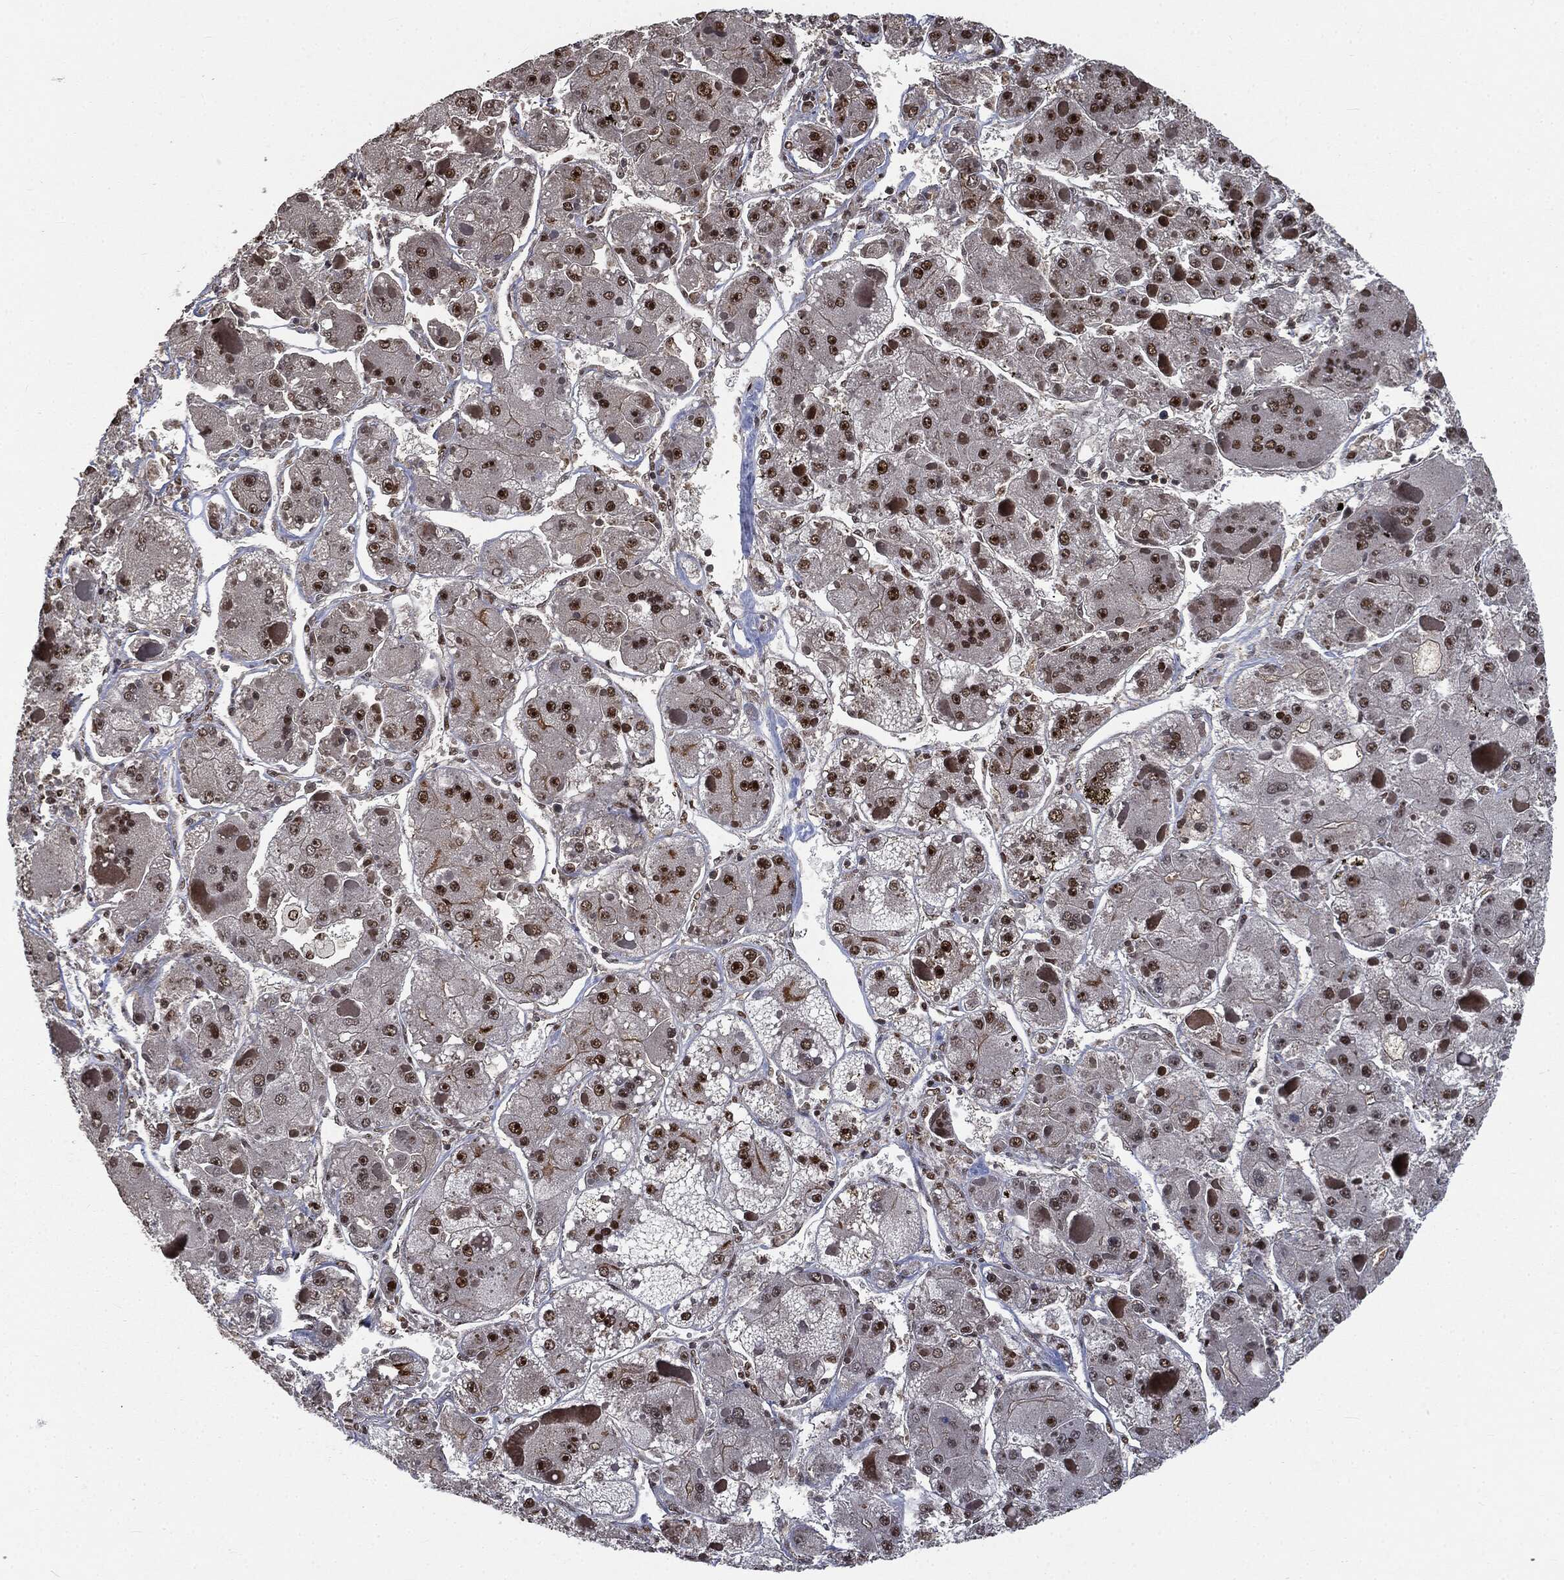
{"staining": {"intensity": "strong", "quantity": ">75%", "location": "nuclear"}, "tissue": "liver cancer", "cell_type": "Tumor cells", "image_type": "cancer", "snomed": [{"axis": "morphology", "description": "Carcinoma, Hepatocellular, NOS"}, {"axis": "topography", "description": "Liver"}], "caption": "Immunohistochemistry (IHC) (DAB (3,3'-diaminobenzidine)) staining of human liver cancer displays strong nuclear protein staining in approximately >75% of tumor cells.", "gene": "DPH2", "patient": {"sex": "female", "age": 73}}